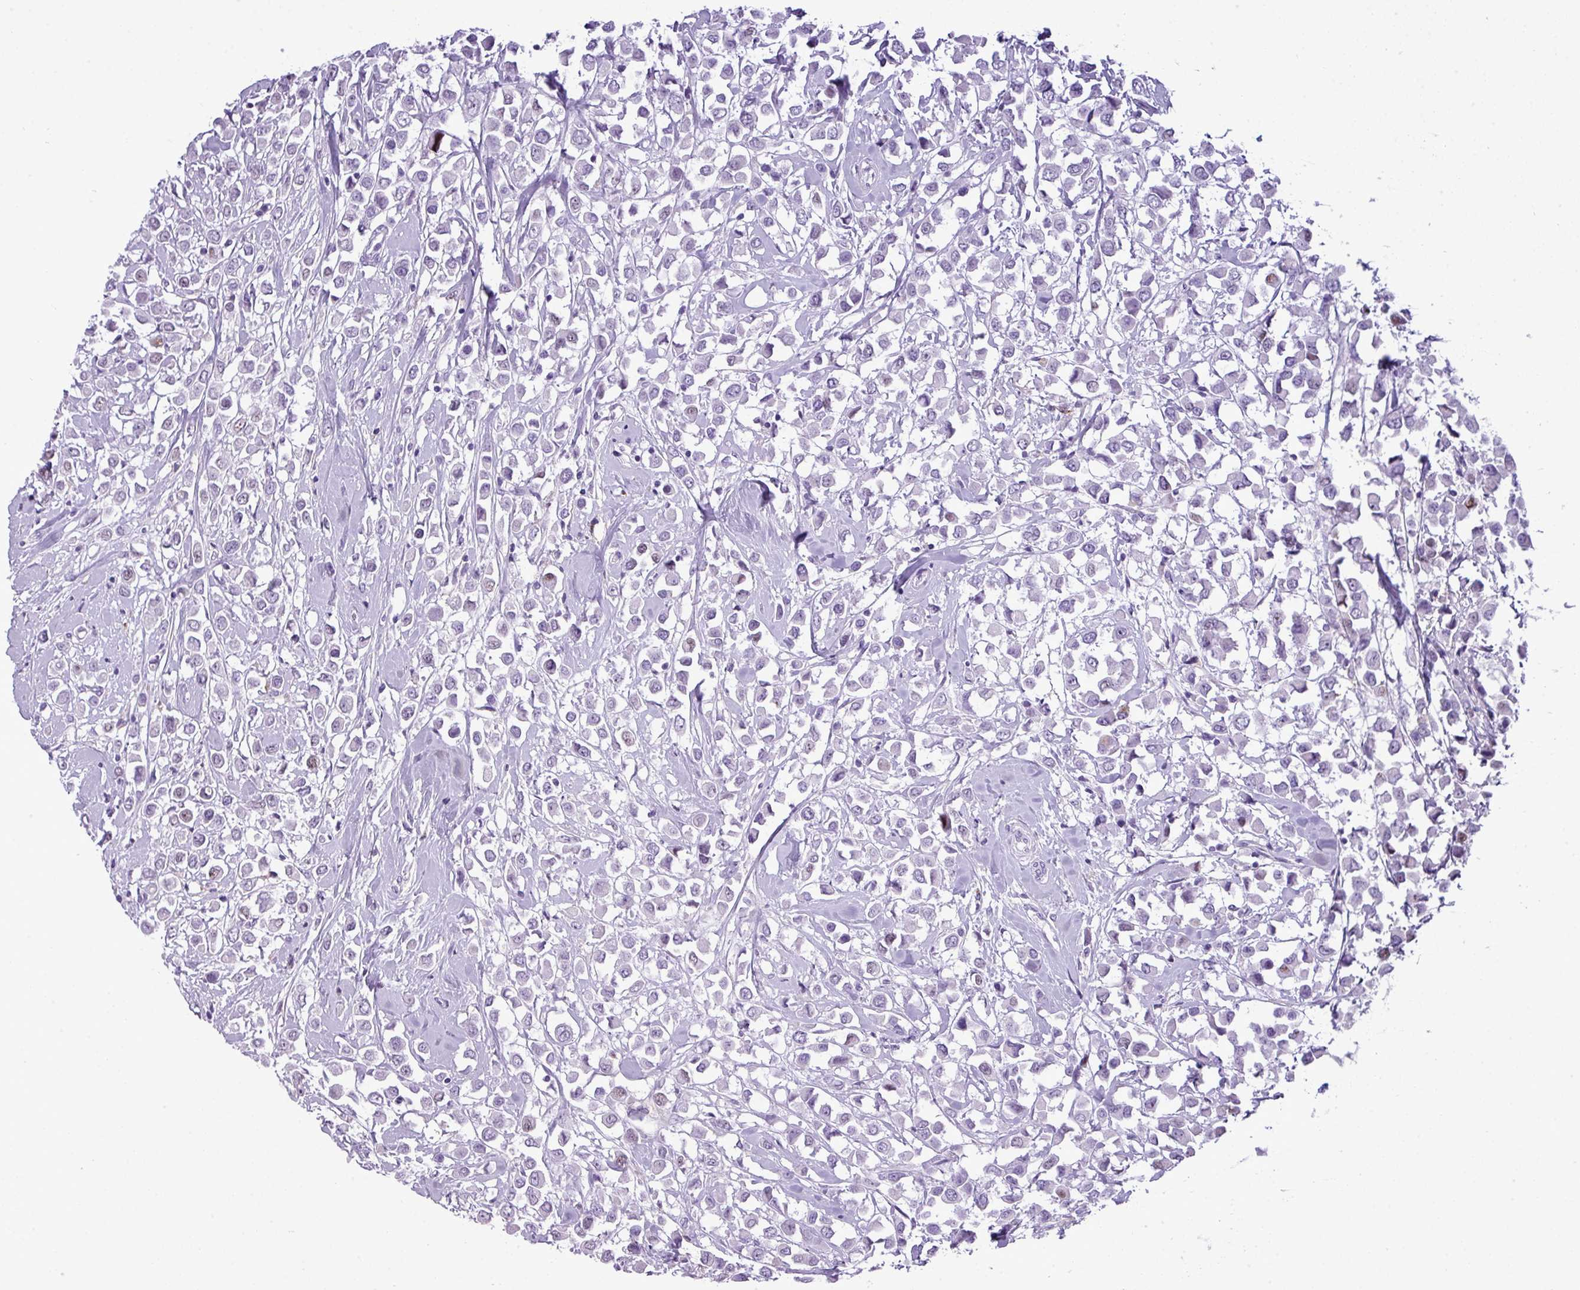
{"staining": {"intensity": "negative", "quantity": "none", "location": "none"}, "tissue": "breast cancer", "cell_type": "Tumor cells", "image_type": "cancer", "snomed": [{"axis": "morphology", "description": "Duct carcinoma"}, {"axis": "topography", "description": "Breast"}], "caption": "This is an immunohistochemistry (IHC) micrograph of breast cancer (infiltrating ductal carcinoma). There is no staining in tumor cells.", "gene": "RBMXL2", "patient": {"sex": "female", "age": 87}}